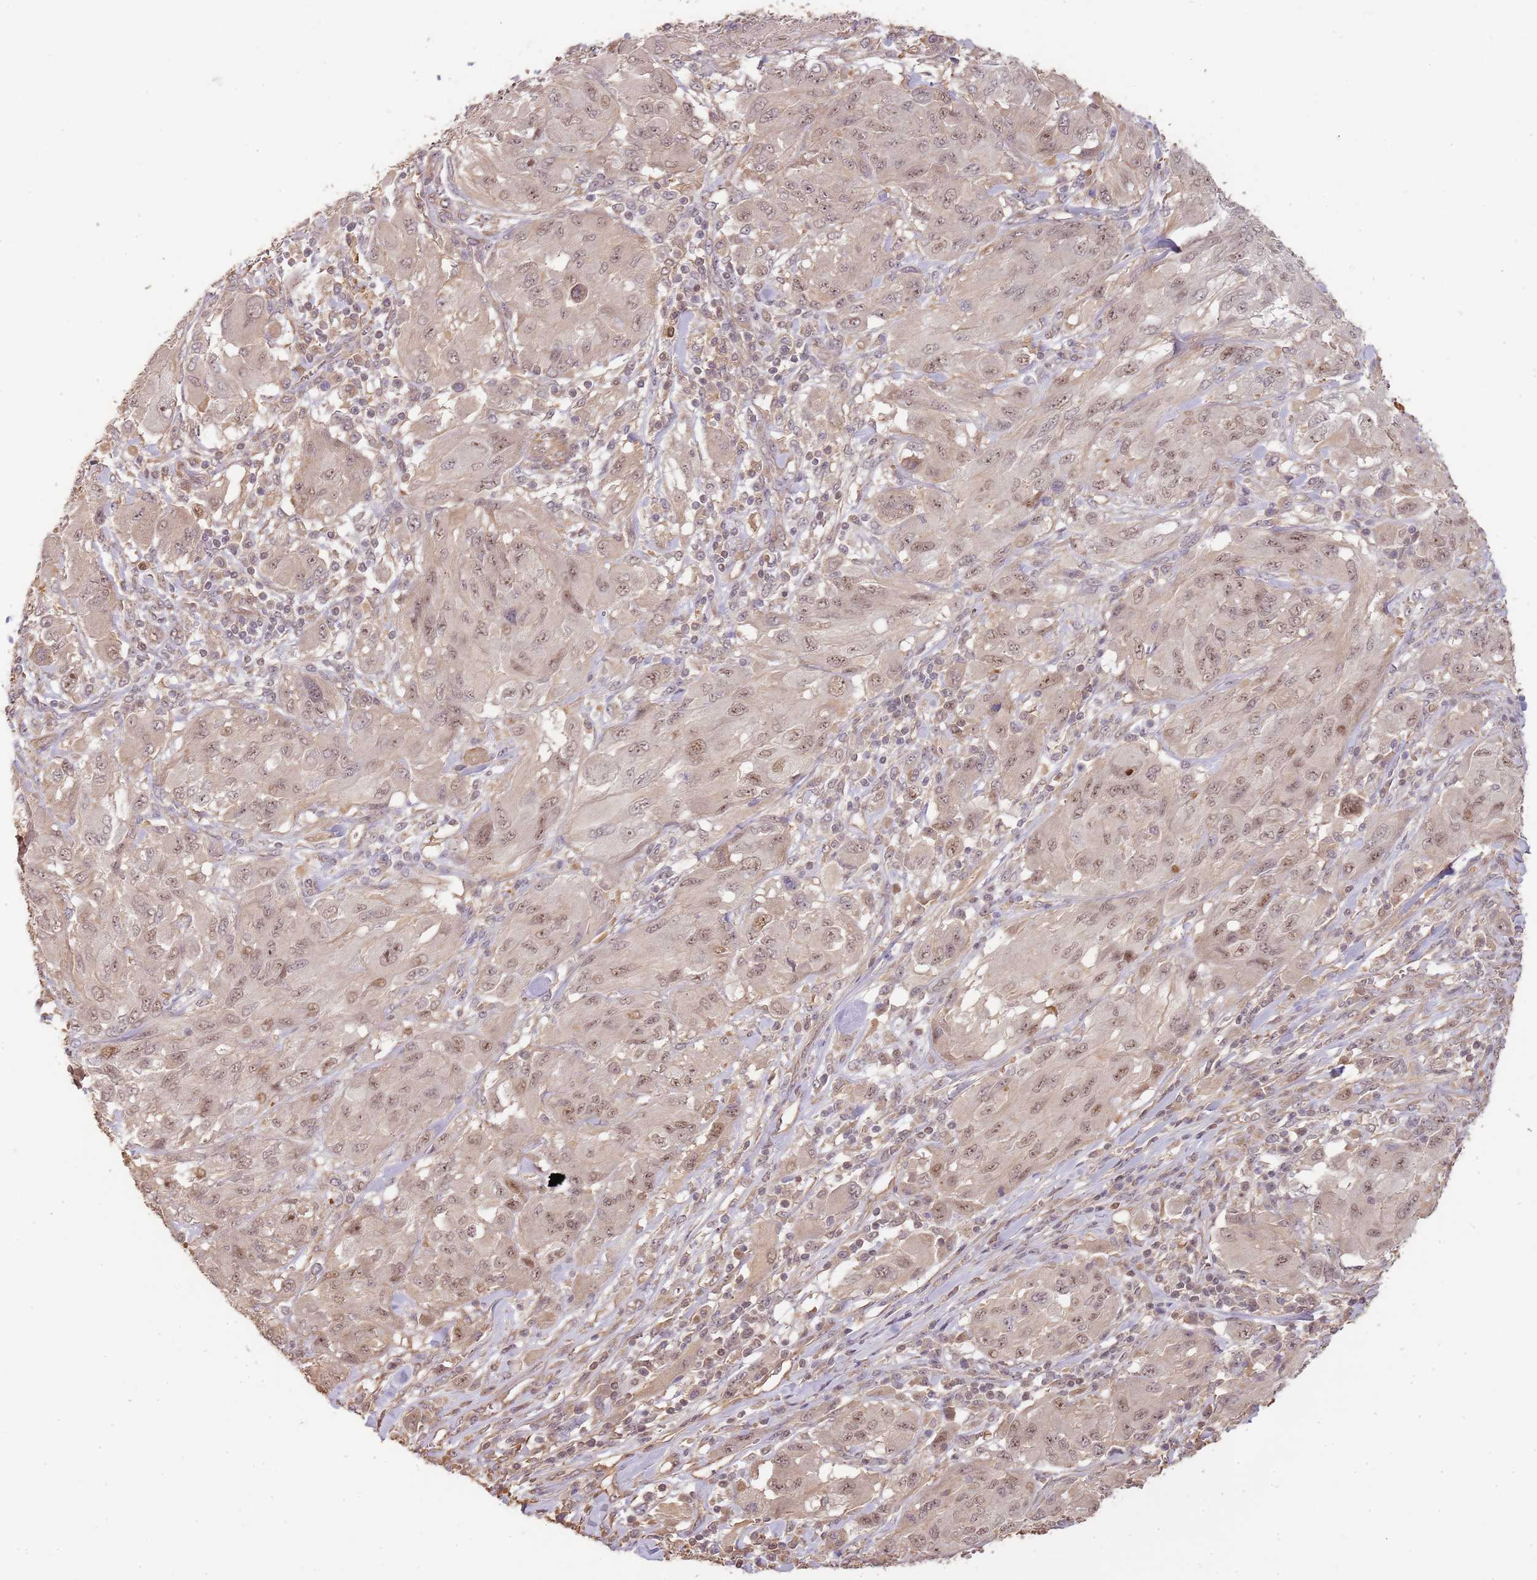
{"staining": {"intensity": "weak", "quantity": "25%-75%", "location": "nuclear"}, "tissue": "melanoma", "cell_type": "Tumor cells", "image_type": "cancer", "snomed": [{"axis": "morphology", "description": "Malignant melanoma, NOS"}, {"axis": "topography", "description": "Skin"}], "caption": "IHC photomicrograph of neoplastic tissue: human malignant melanoma stained using immunohistochemistry (IHC) exhibits low levels of weak protein expression localized specifically in the nuclear of tumor cells, appearing as a nuclear brown color.", "gene": "SURF2", "patient": {"sex": "female", "age": 91}}